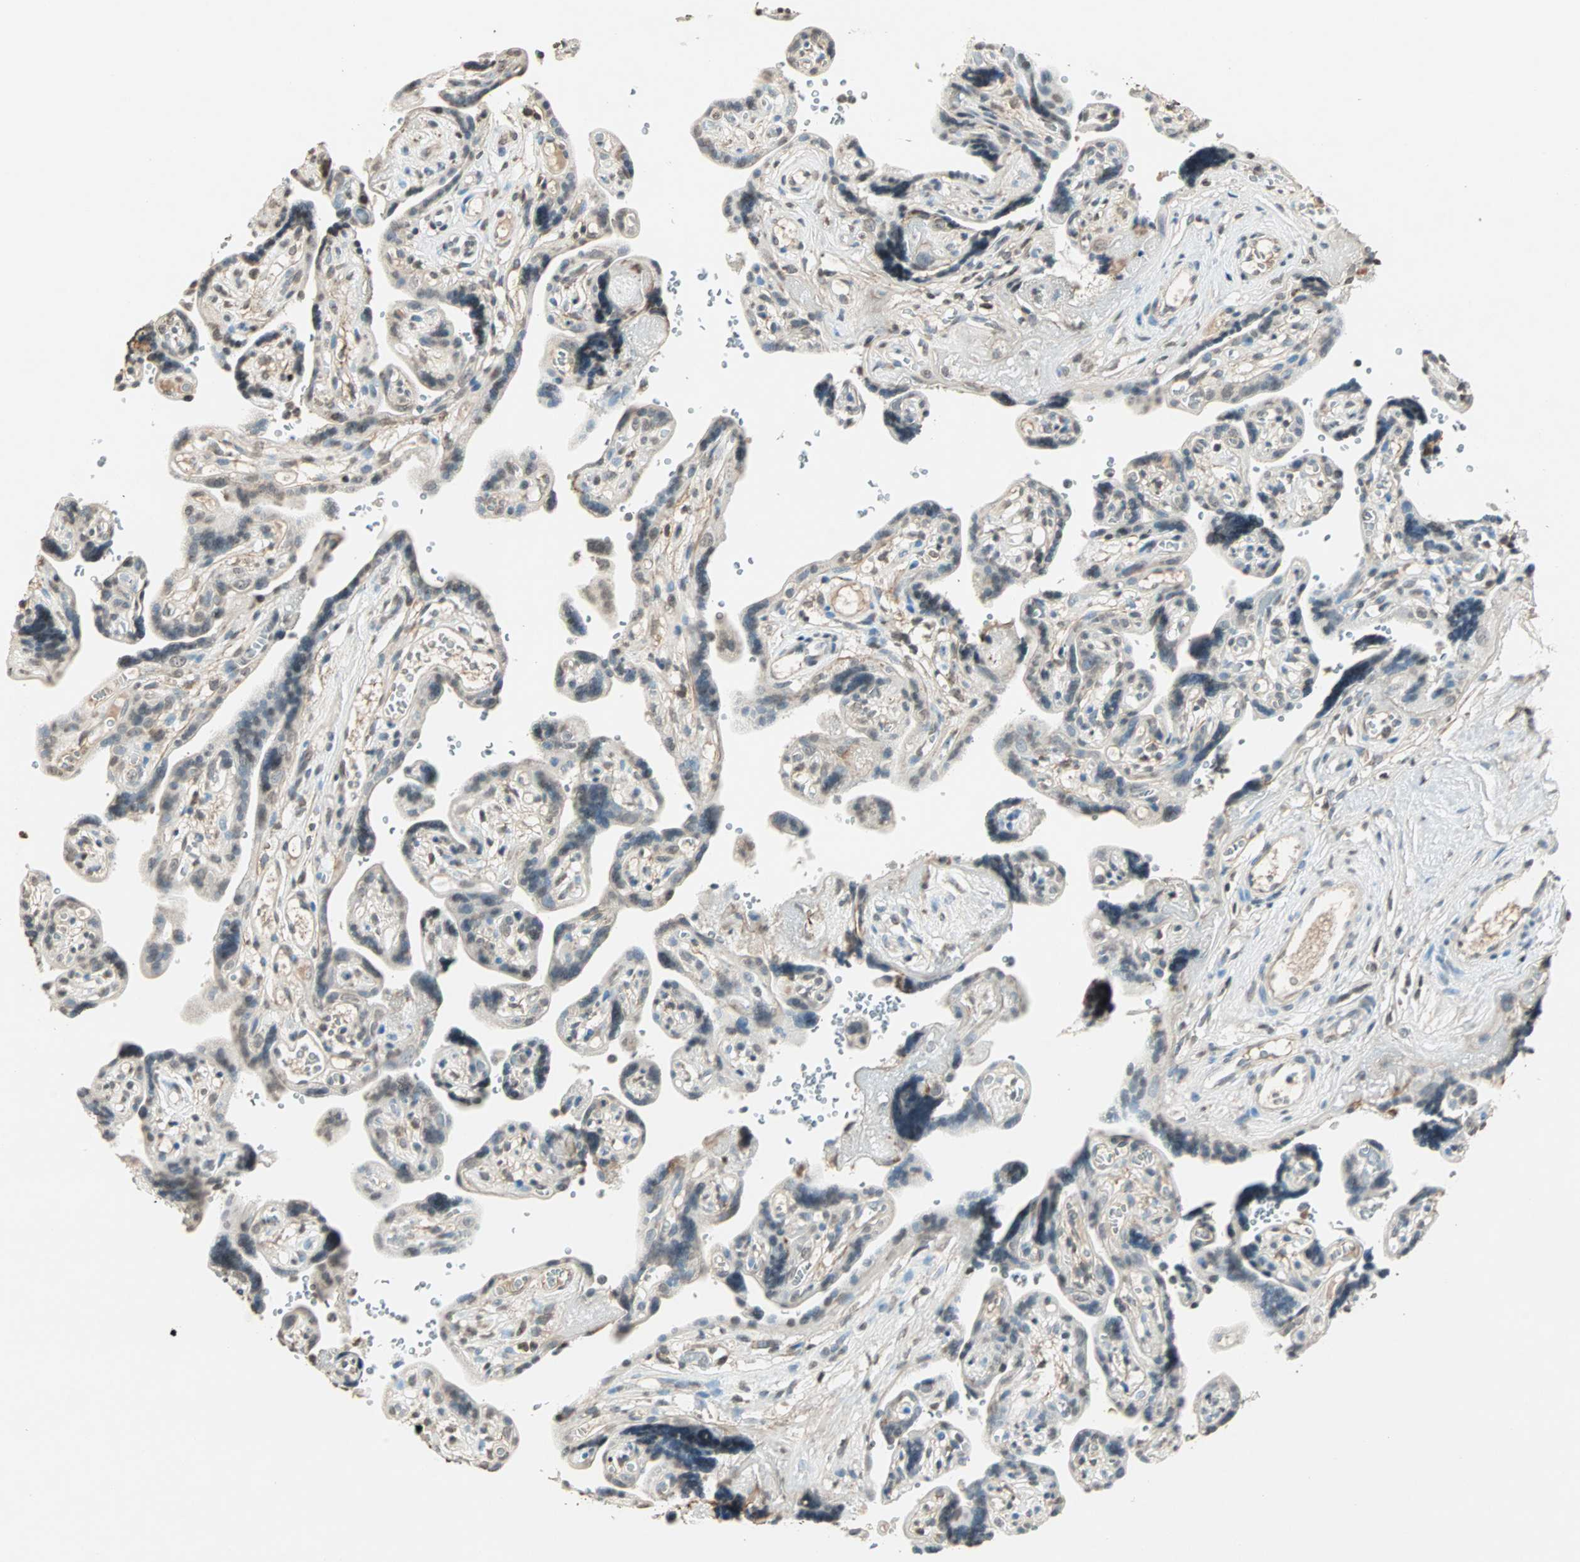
{"staining": {"intensity": "weak", "quantity": "25%-75%", "location": "cytoplasmic/membranous,nuclear"}, "tissue": "placenta", "cell_type": "Decidual cells", "image_type": "normal", "snomed": [{"axis": "morphology", "description": "Normal tissue, NOS"}, {"axis": "topography", "description": "Placenta"}], "caption": "Normal placenta shows weak cytoplasmic/membranous,nuclear positivity in about 25%-75% of decidual cells, visualized by immunohistochemistry.", "gene": "PRELID1", "patient": {"sex": "female", "age": 30}}